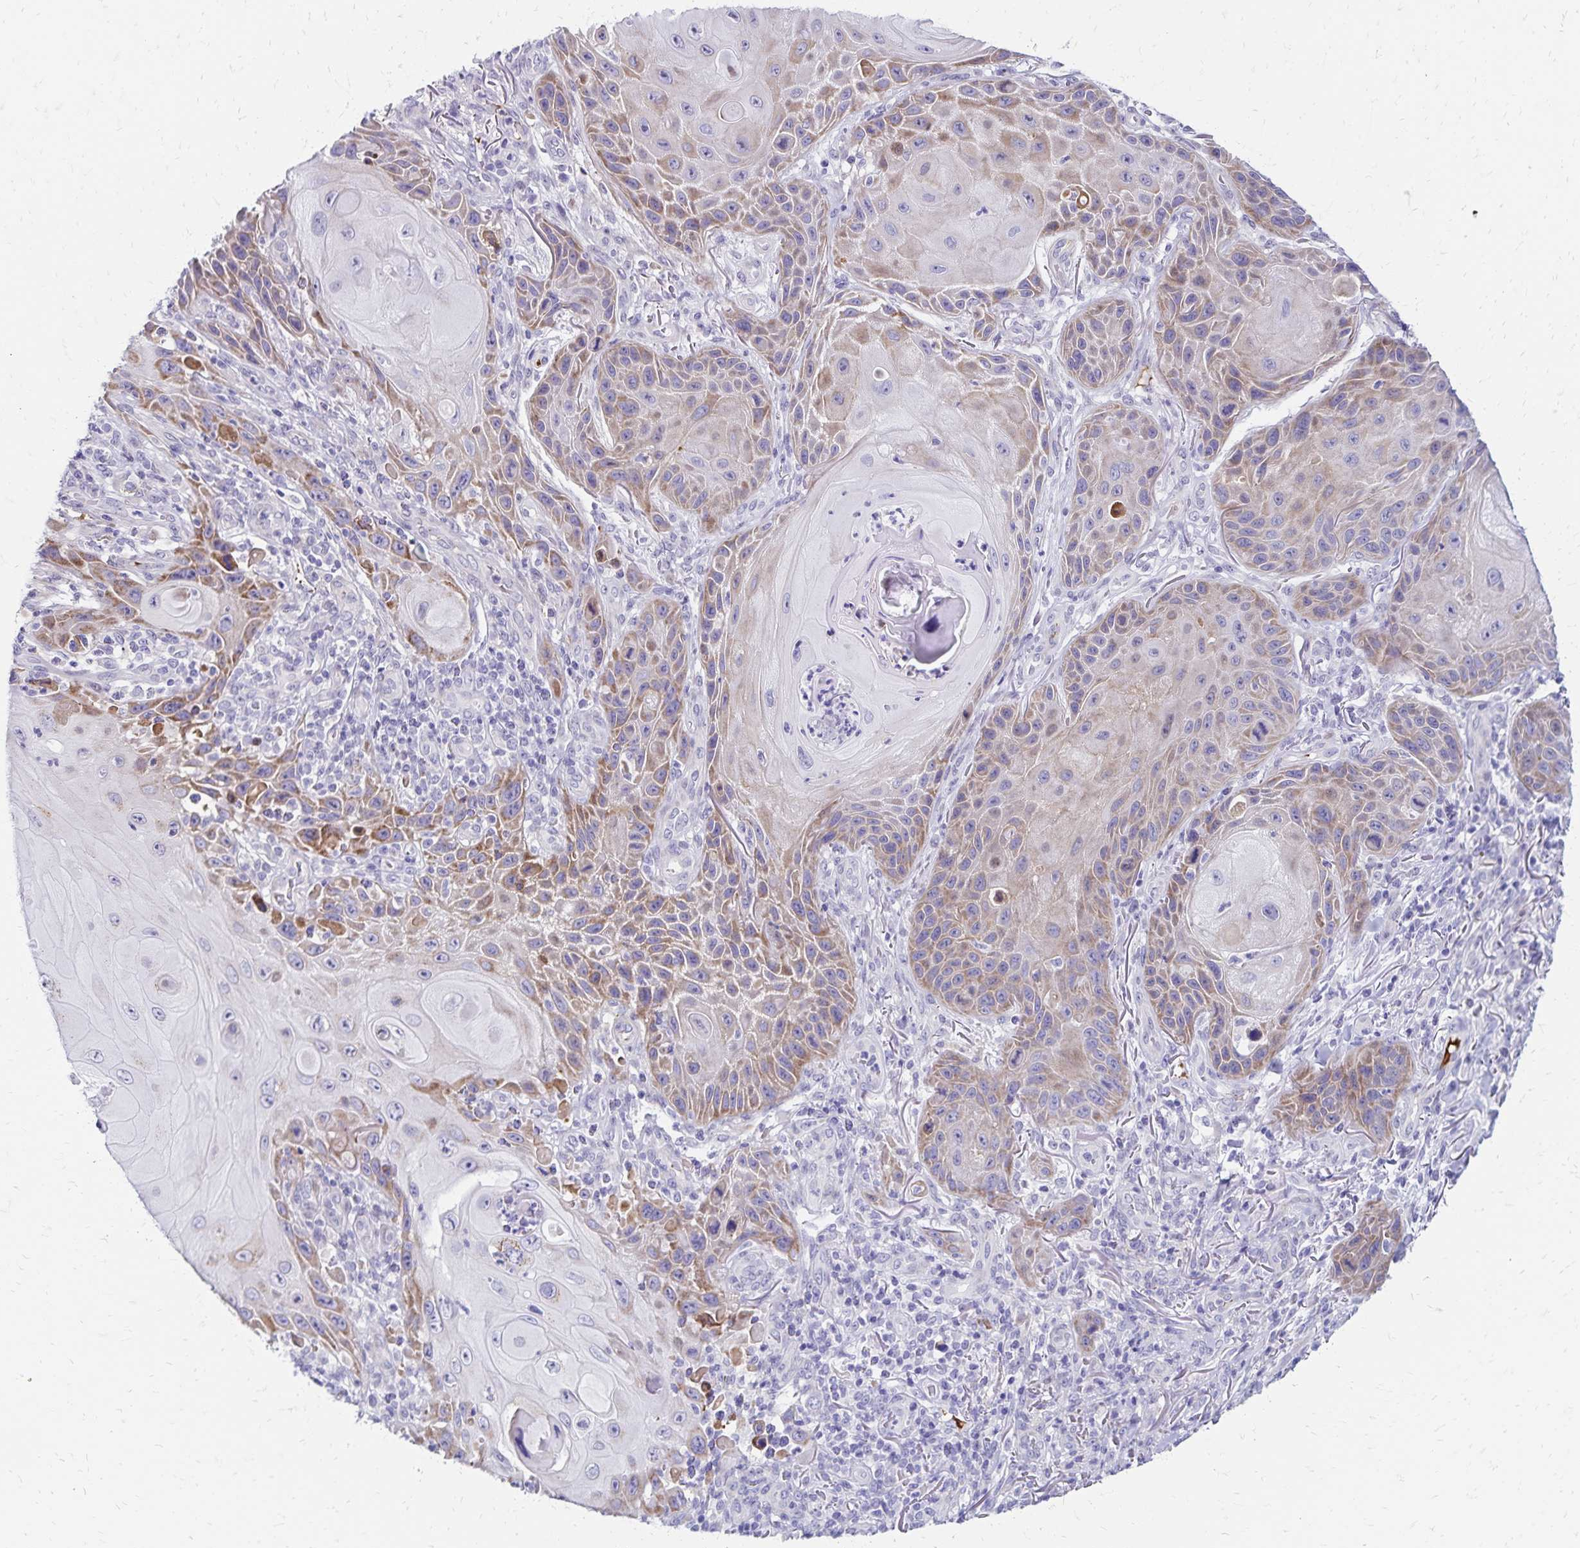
{"staining": {"intensity": "moderate", "quantity": "25%-75%", "location": "cytoplasmic/membranous"}, "tissue": "skin cancer", "cell_type": "Tumor cells", "image_type": "cancer", "snomed": [{"axis": "morphology", "description": "Squamous cell carcinoma, NOS"}, {"axis": "topography", "description": "Skin"}], "caption": "This micrograph demonstrates immunohistochemistry staining of skin cancer, with medium moderate cytoplasmic/membranous positivity in approximately 25%-75% of tumor cells.", "gene": "NECAP1", "patient": {"sex": "female", "age": 94}}